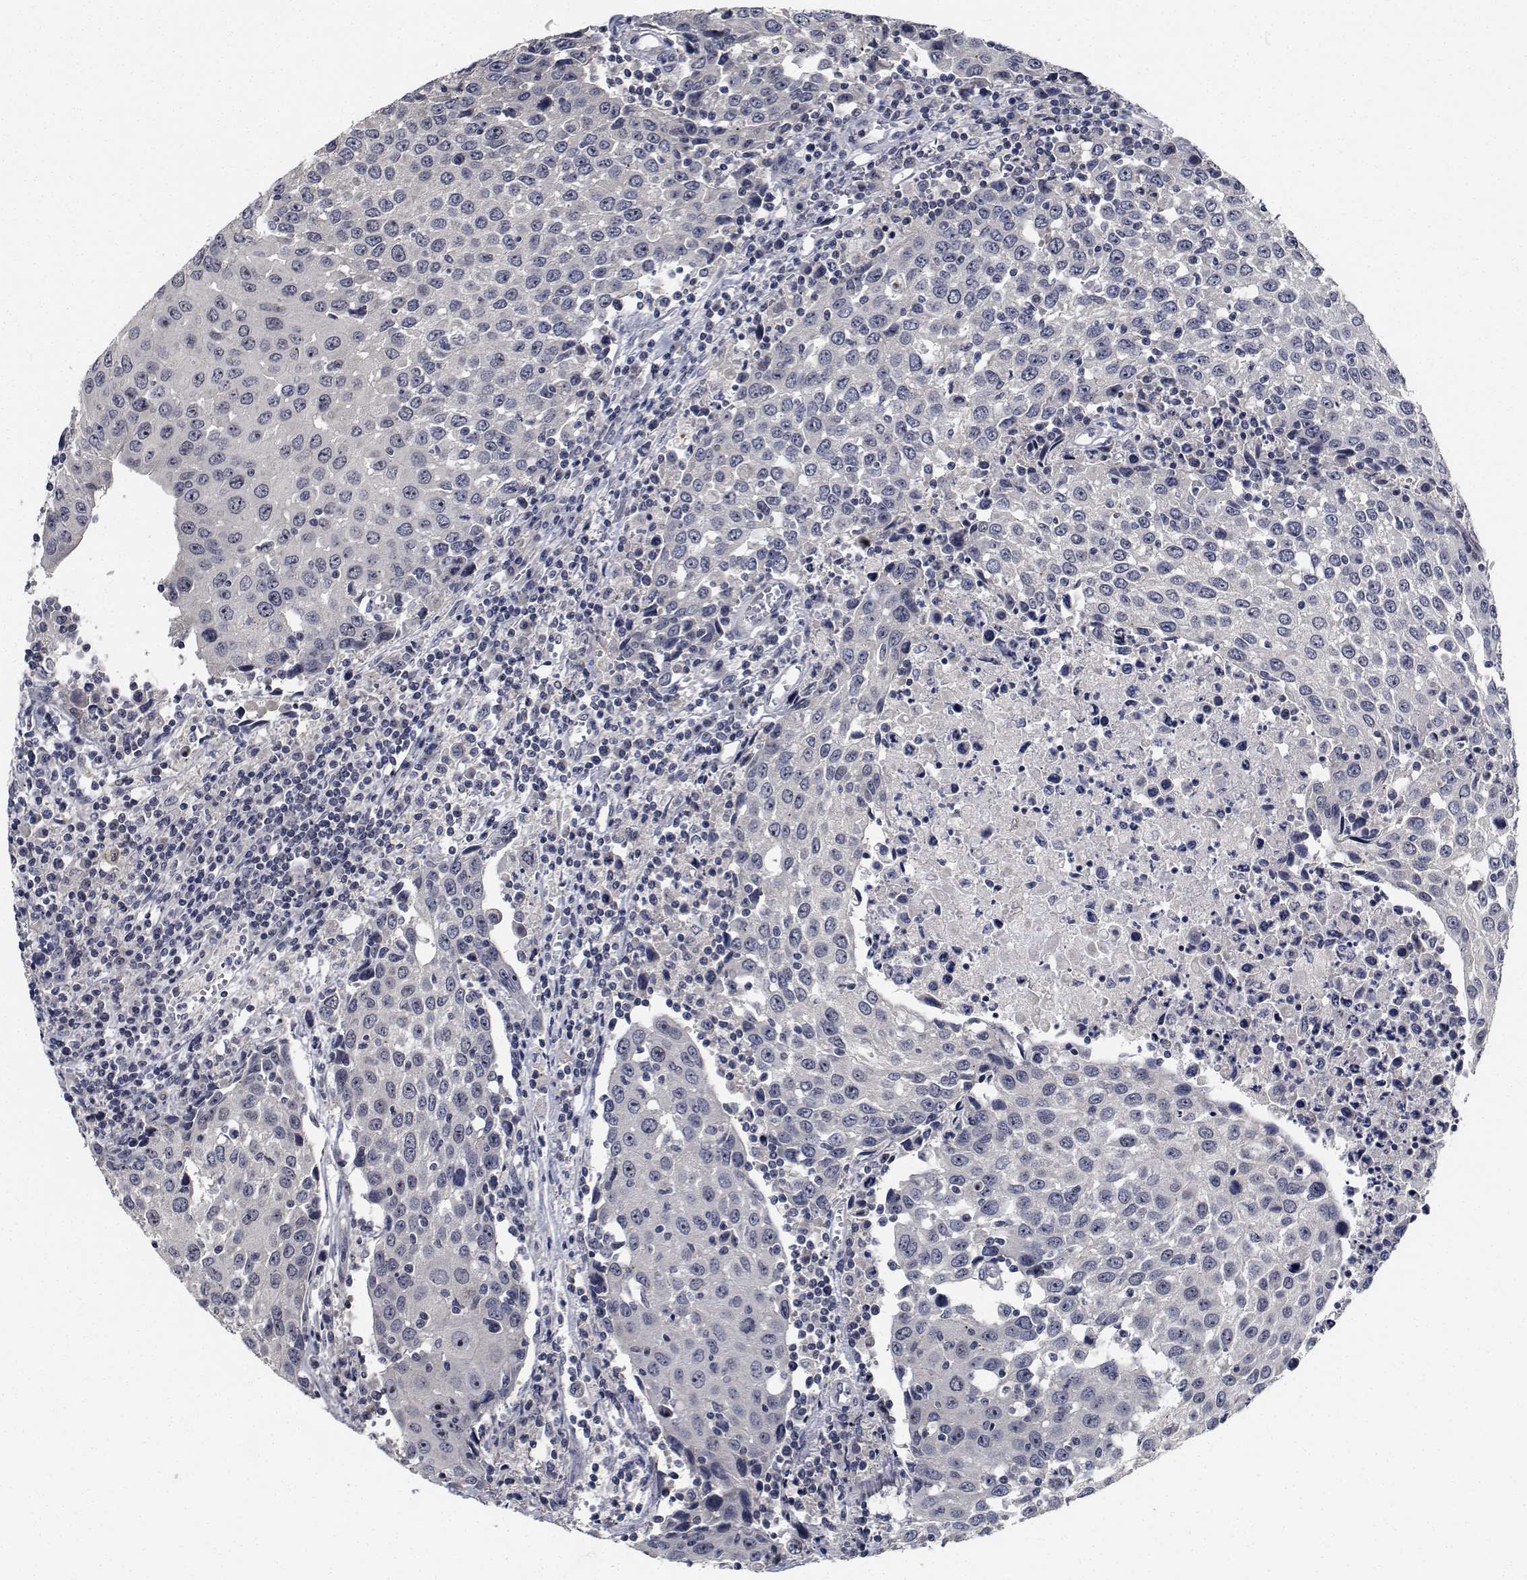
{"staining": {"intensity": "negative", "quantity": "none", "location": "none"}, "tissue": "urothelial cancer", "cell_type": "Tumor cells", "image_type": "cancer", "snomed": [{"axis": "morphology", "description": "Urothelial carcinoma, High grade"}, {"axis": "topography", "description": "Urinary bladder"}], "caption": "A high-resolution photomicrograph shows immunohistochemistry (IHC) staining of urothelial carcinoma (high-grade), which demonstrates no significant staining in tumor cells.", "gene": "NVL", "patient": {"sex": "female", "age": 85}}